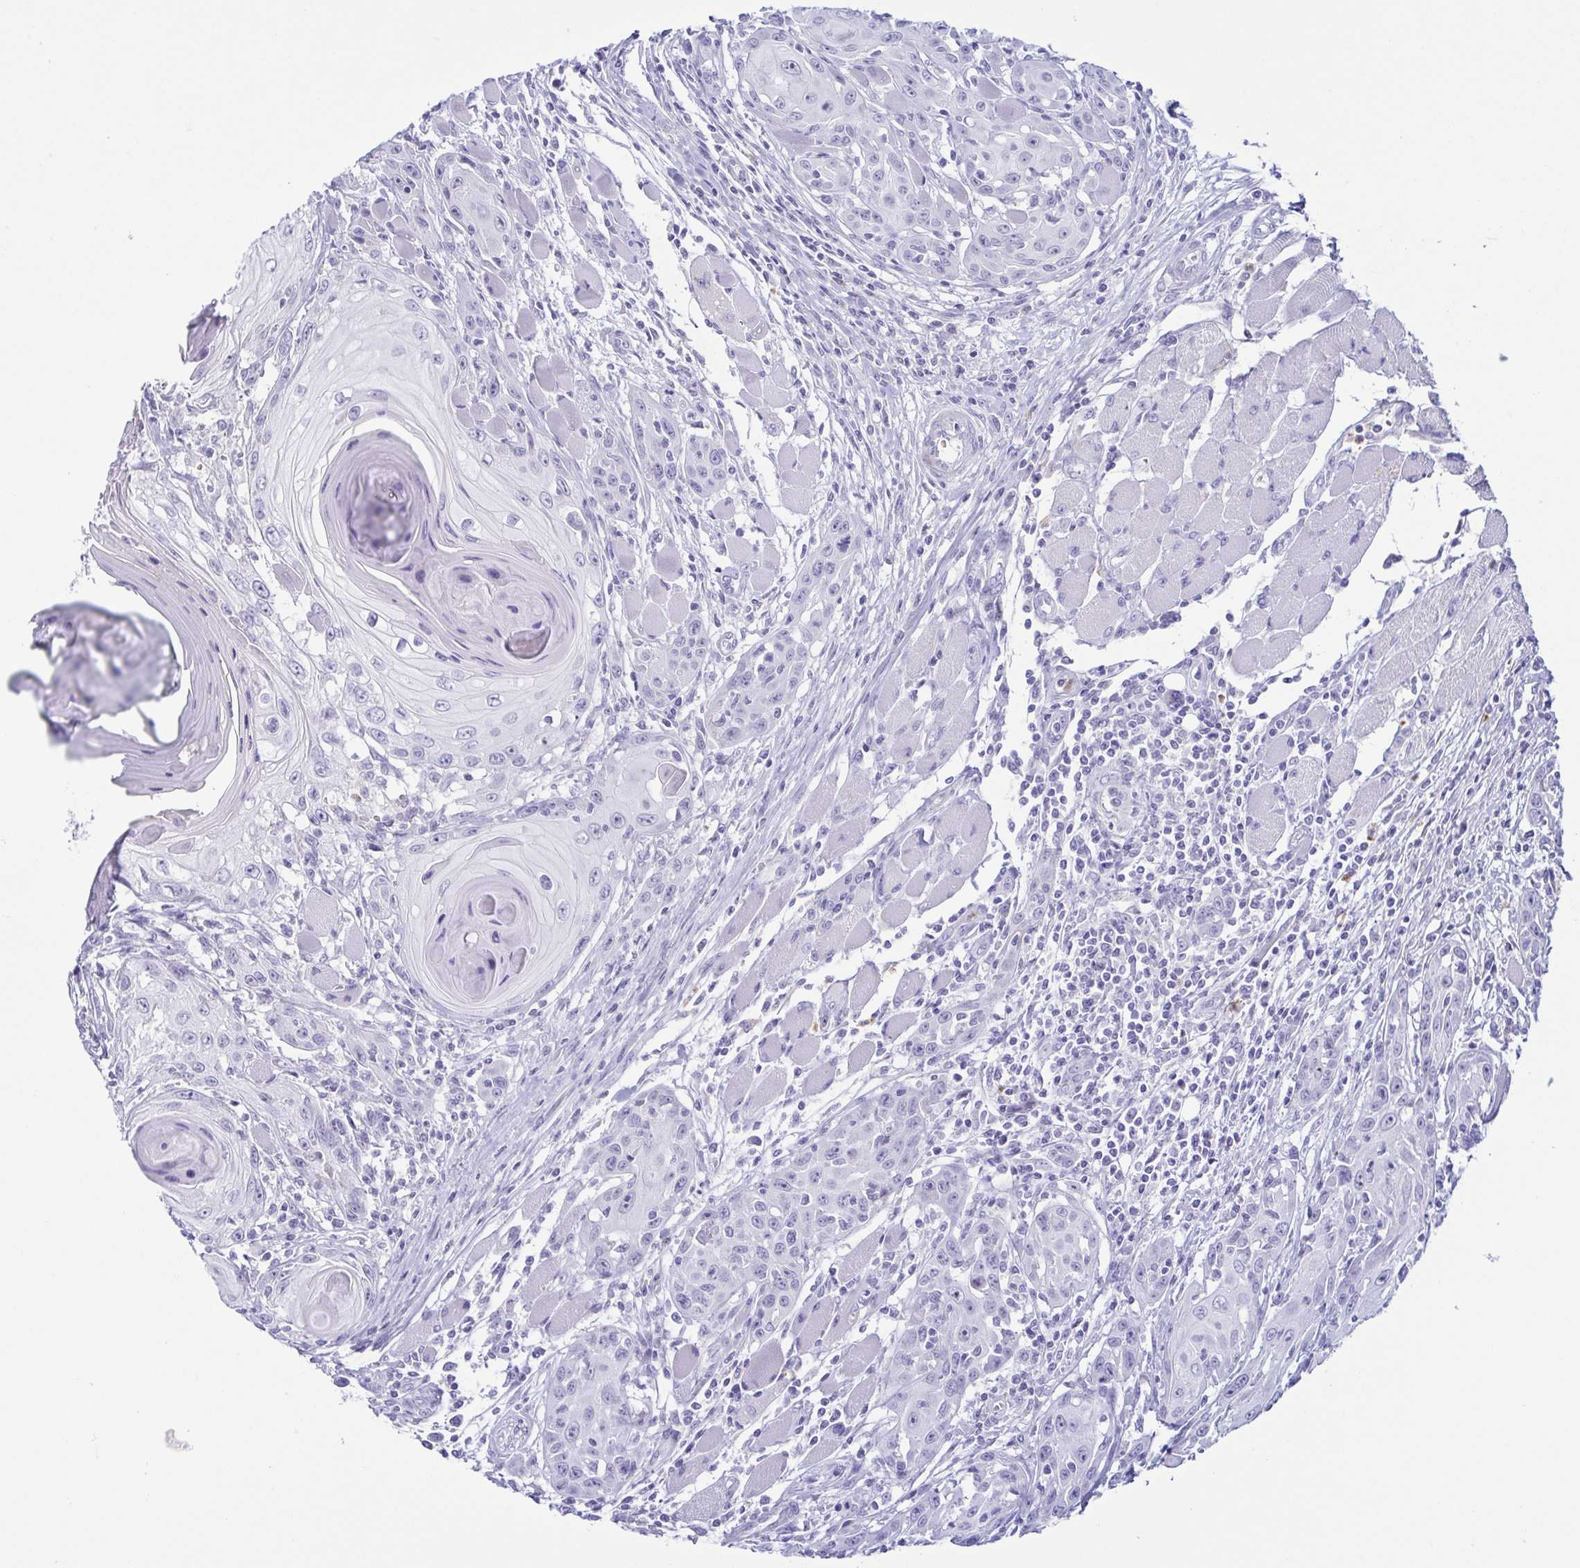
{"staining": {"intensity": "negative", "quantity": "none", "location": "none"}, "tissue": "head and neck cancer", "cell_type": "Tumor cells", "image_type": "cancer", "snomed": [{"axis": "morphology", "description": "Squamous cell carcinoma, NOS"}, {"axis": "topography", "description": "Head-Neck"}], "caption": "This image is of squamous cell carcinoma (head and neck) stained with IHC to label a protein in brown with the nuclei are counter-stained blue. There is no expression in tumor cells.", "gene": "AZU1", "patient": {"sex": "female", "age": 80}}